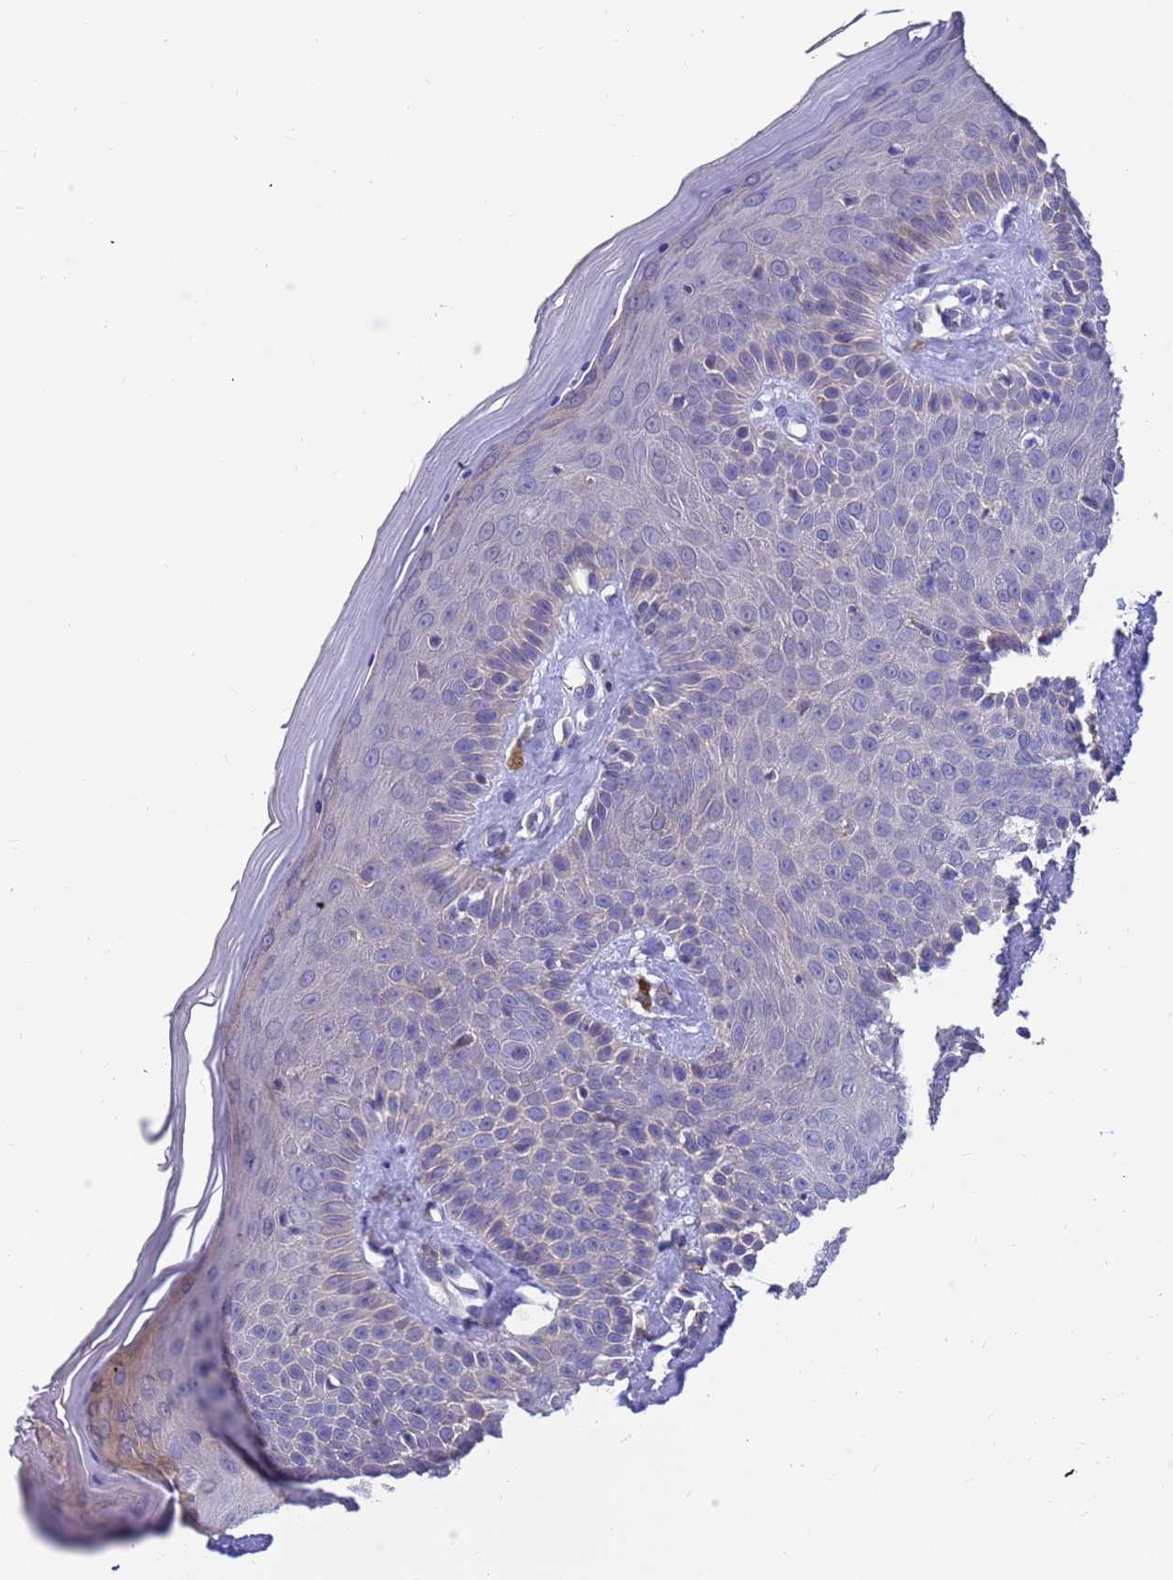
{"staining": {"intensity": "negative", "quantity": "none", "location": "none"}, "tissue": "skin", "cell_type": "Fibroblasts", "image_type": "normal", "snomed": [{"axis": "morphology", "description": "Normal tissue, NOS"}, {"axis": "topography", "description": "Skin"}], "caption": "Fibroblasts show no significant protein staining in unremarkable skin.", "gene": "AMPD3", "patient": {"sex": "female", "age": 58}}